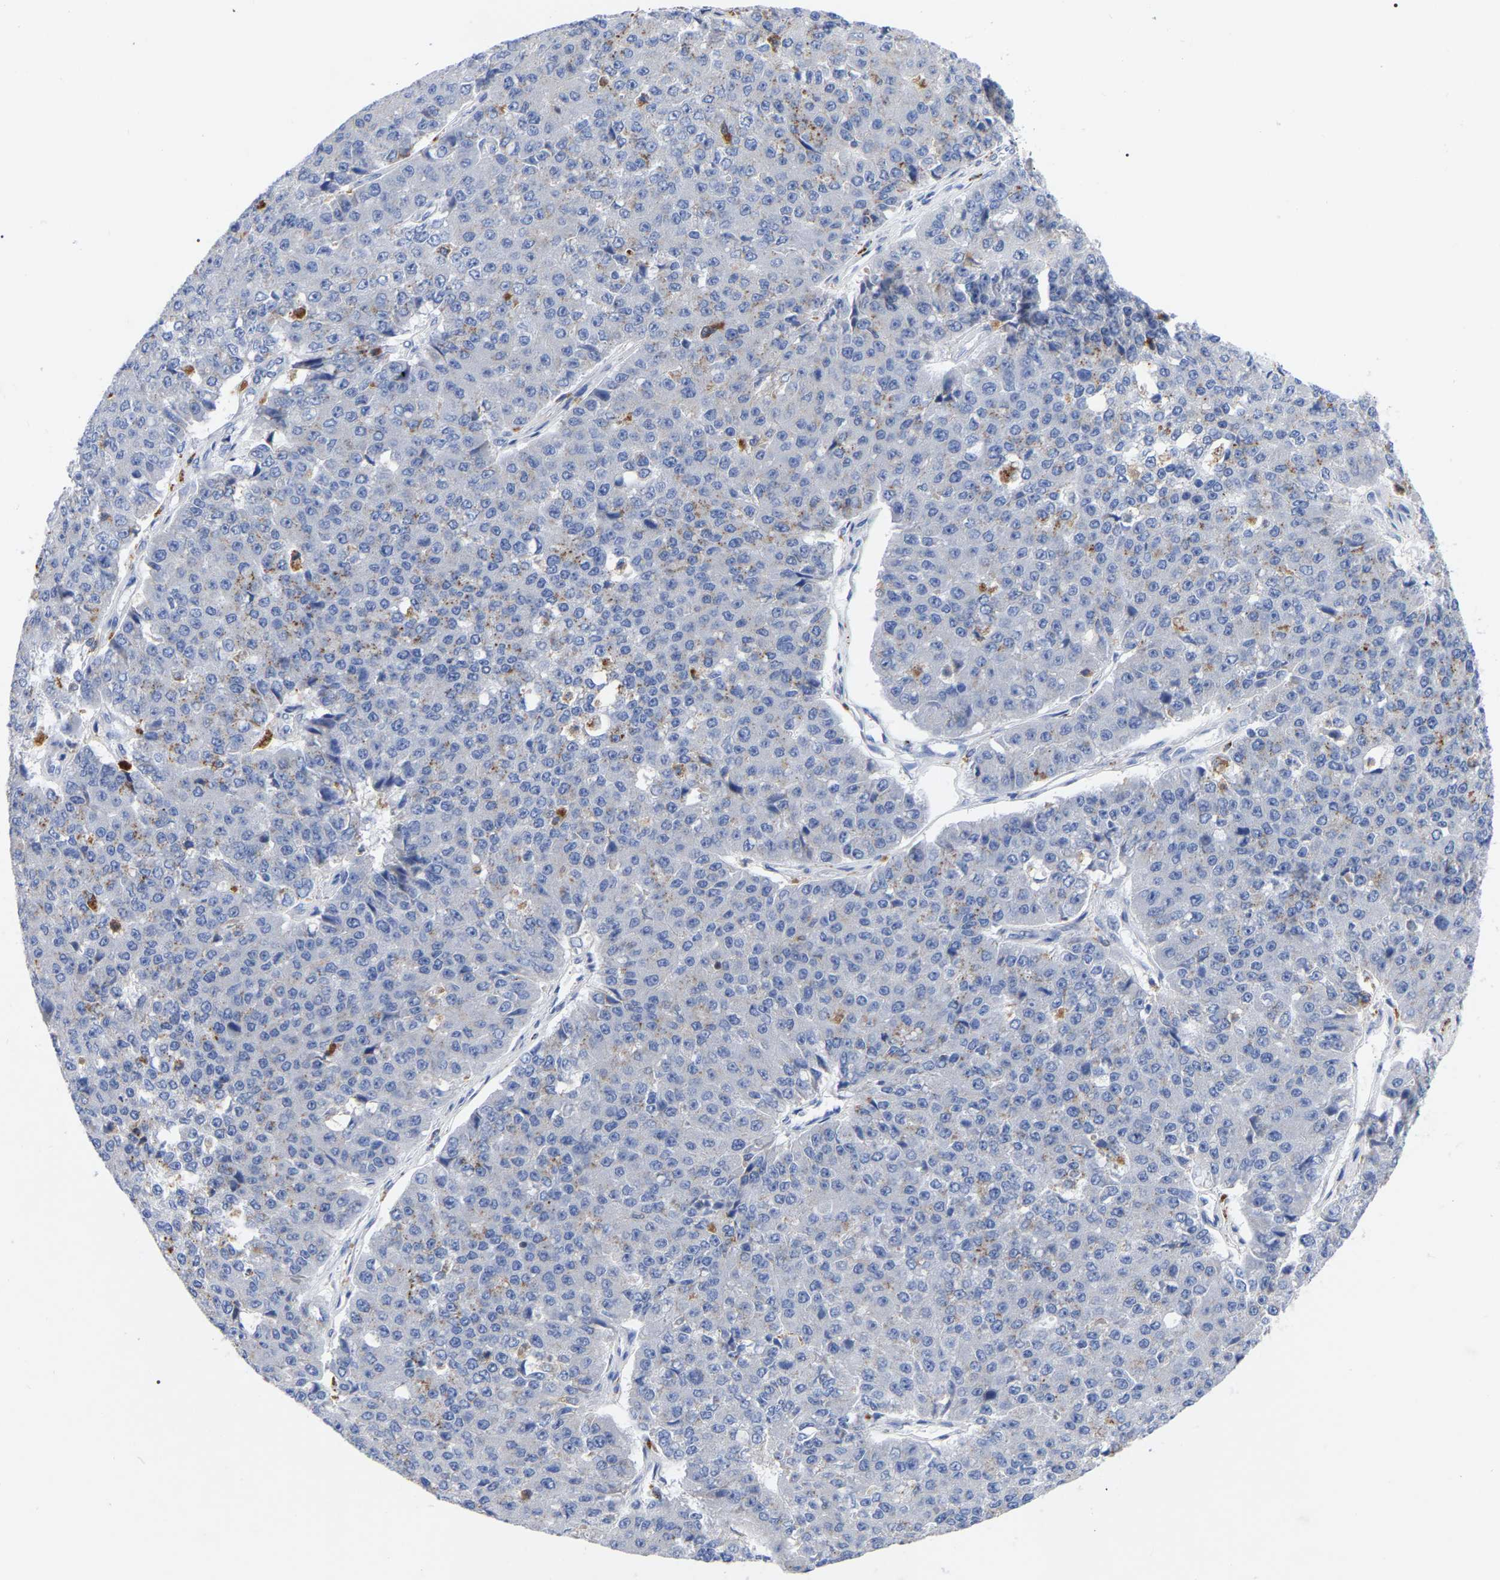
{"staining": {"intensity": "negative", "quantity": "none", "location": "none"}, "tissue": "pancreatic cancer", "cell_type": "Tumor cells", "image_type": "cancer", "snomed": [{"axis": "morphology", "description": "Adenocarcinoma, NOS"}, {"axis": "topography", "description": "Pancreas"}], "caption": "Image shows no significant protein positivity in tumor cells of adenocarcinoma (pancreatic).", "gene": "PTPN7", "patient": {"sex": "male", "age": 50}}